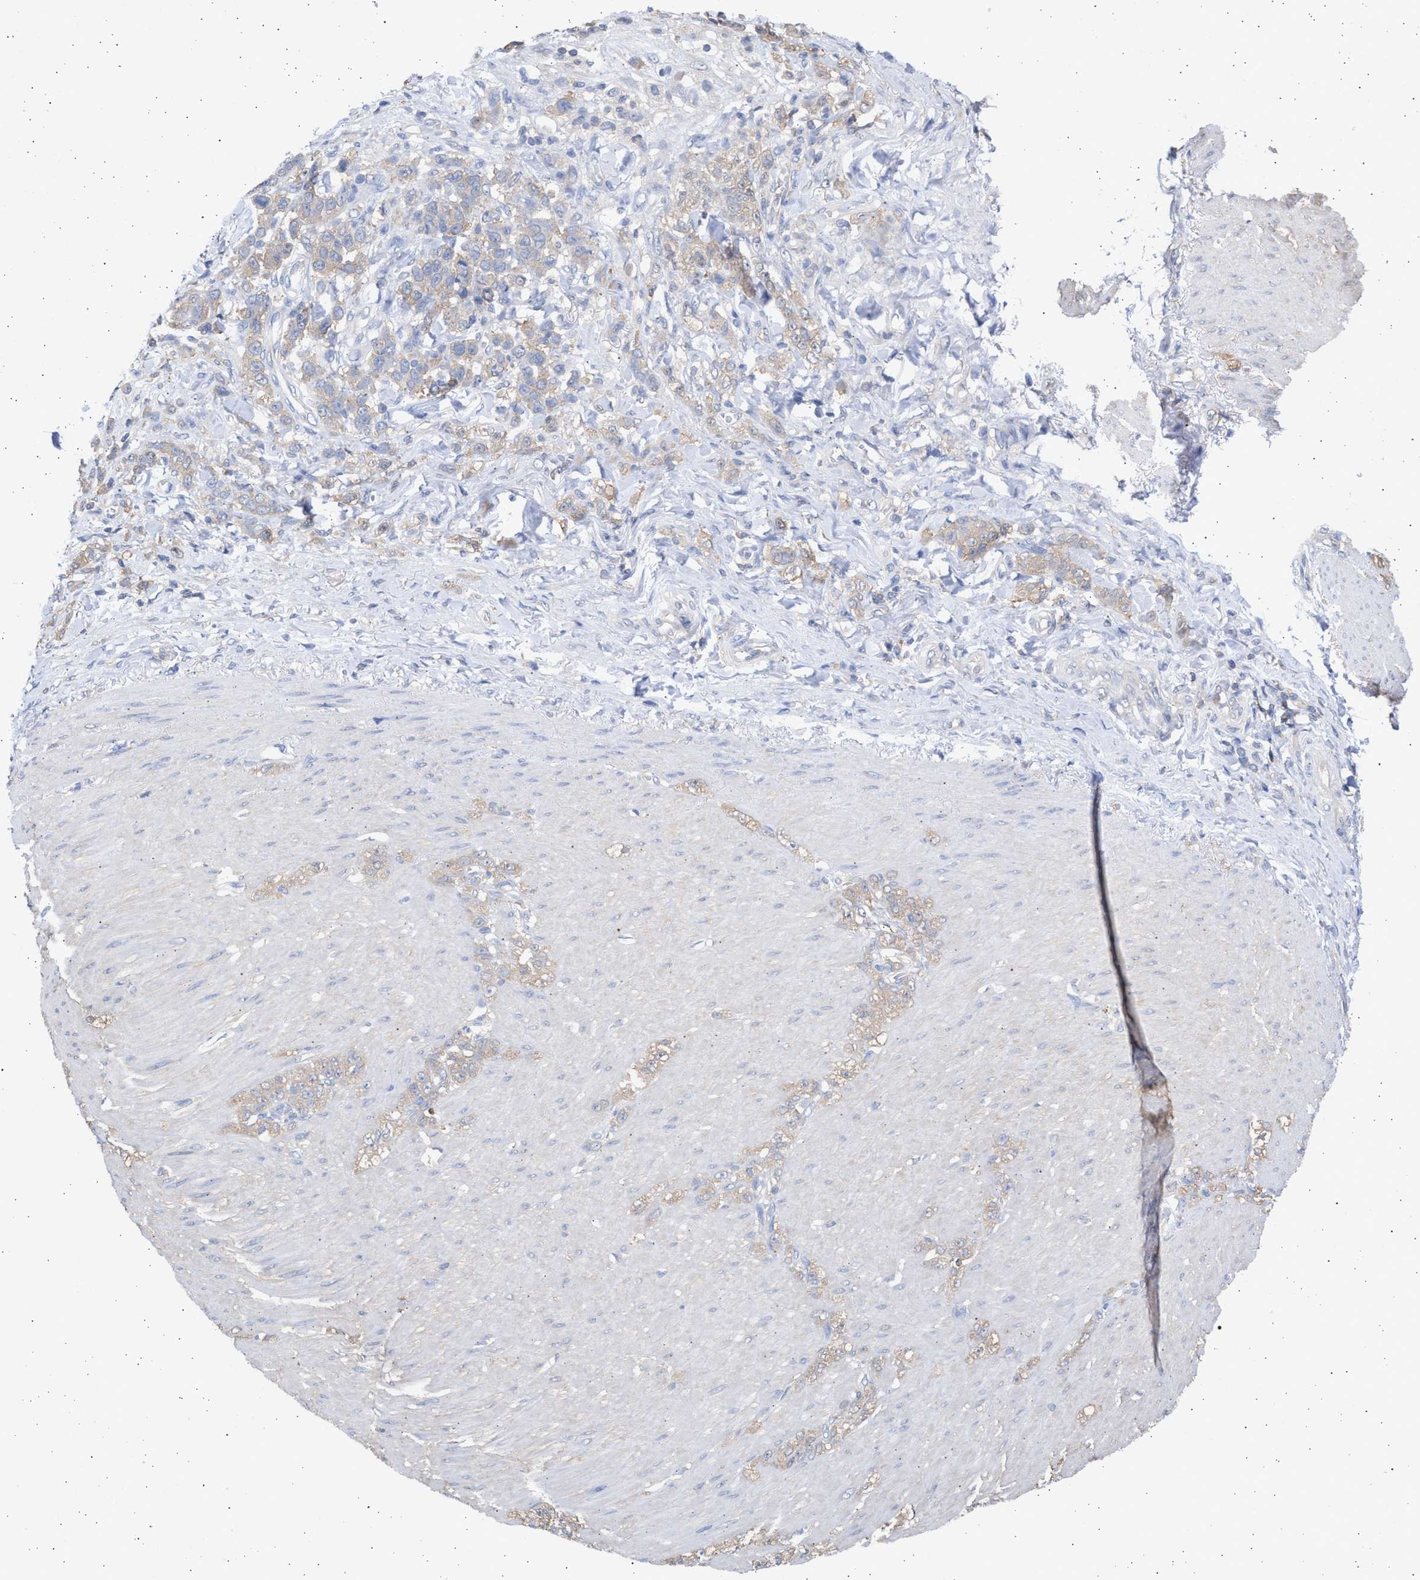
{"staining": {"intensity": "weak", "quantity": ">75%", "location": "cytoplasmic/membranous"}, "tissue": "stomach cancer", "cell_type": "Tumor cells", "image_type": "cancer", "snomed": [{"axis": "morphology", "description": "Normal tissue, NOS"}, {"axis": "morphology", "description": "Adenocarcinoma, NOS"}, {"axis": "topography", "description": "Stomach"}], "caption": "There is low levels of weak cytoplasmic/membranous expression in tumor cells of stomach adenocarcinoma, as demonstrated by immunohistochemical staining (brown color).", "gene": "ALDOC", "patient": {"sex": "male", "age": 82}}